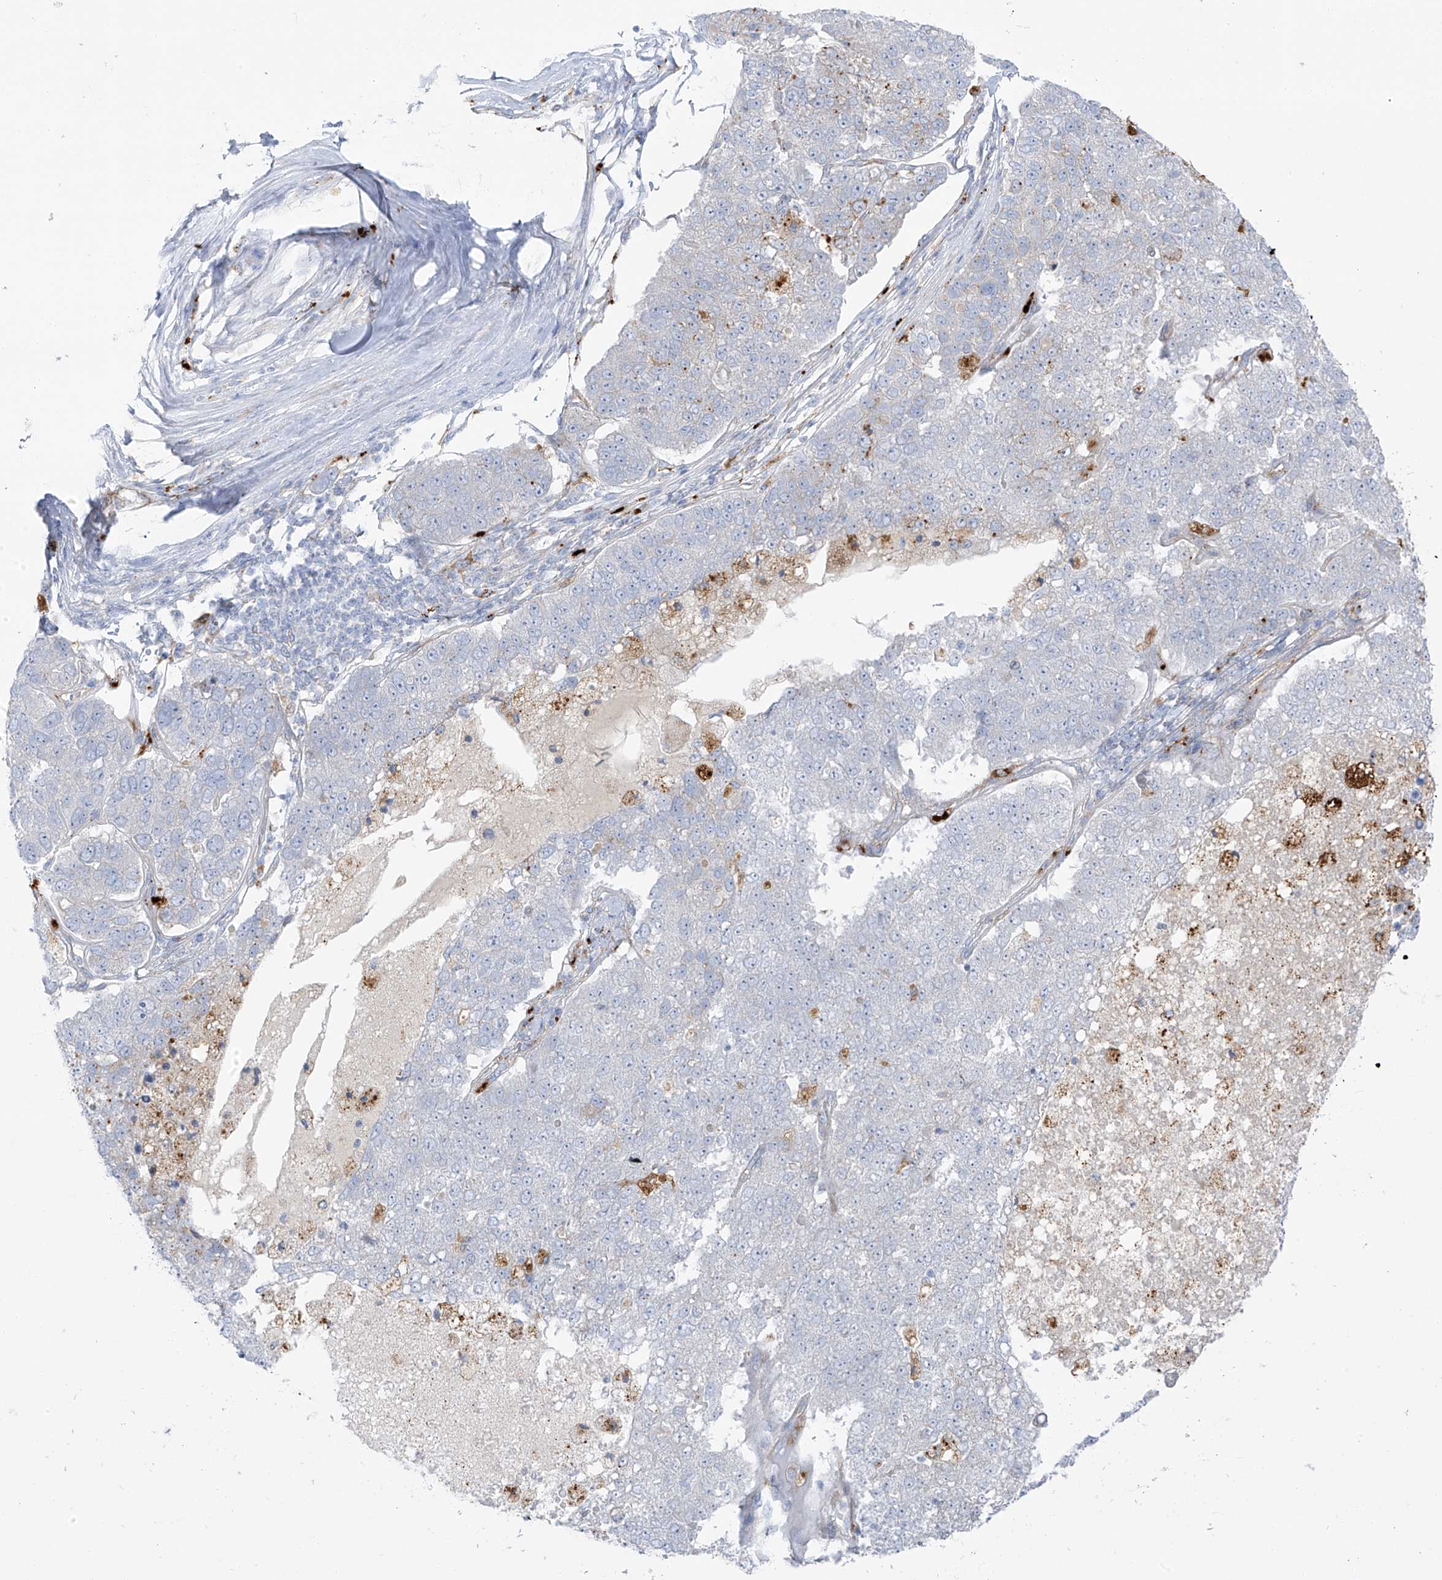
{"staining": {"intensity": "negative", "quantity": "none", "location": "none"}, "tissue": "pancreatic cancer", "cell_type": "Tumor cells", "image_type": "cancer", "snomed": [{"axis": "morphology", "description": "Adenocarcinoma, NOS"}, {"axis": "topography", "description": "Pancreas"}], "caption": "Pancreatic cancer was stained to show a protein in brown. There is no significant positivity in tumor cells.", "gene": "TAL2", "patient": {"sex": "female", "age": 61}}